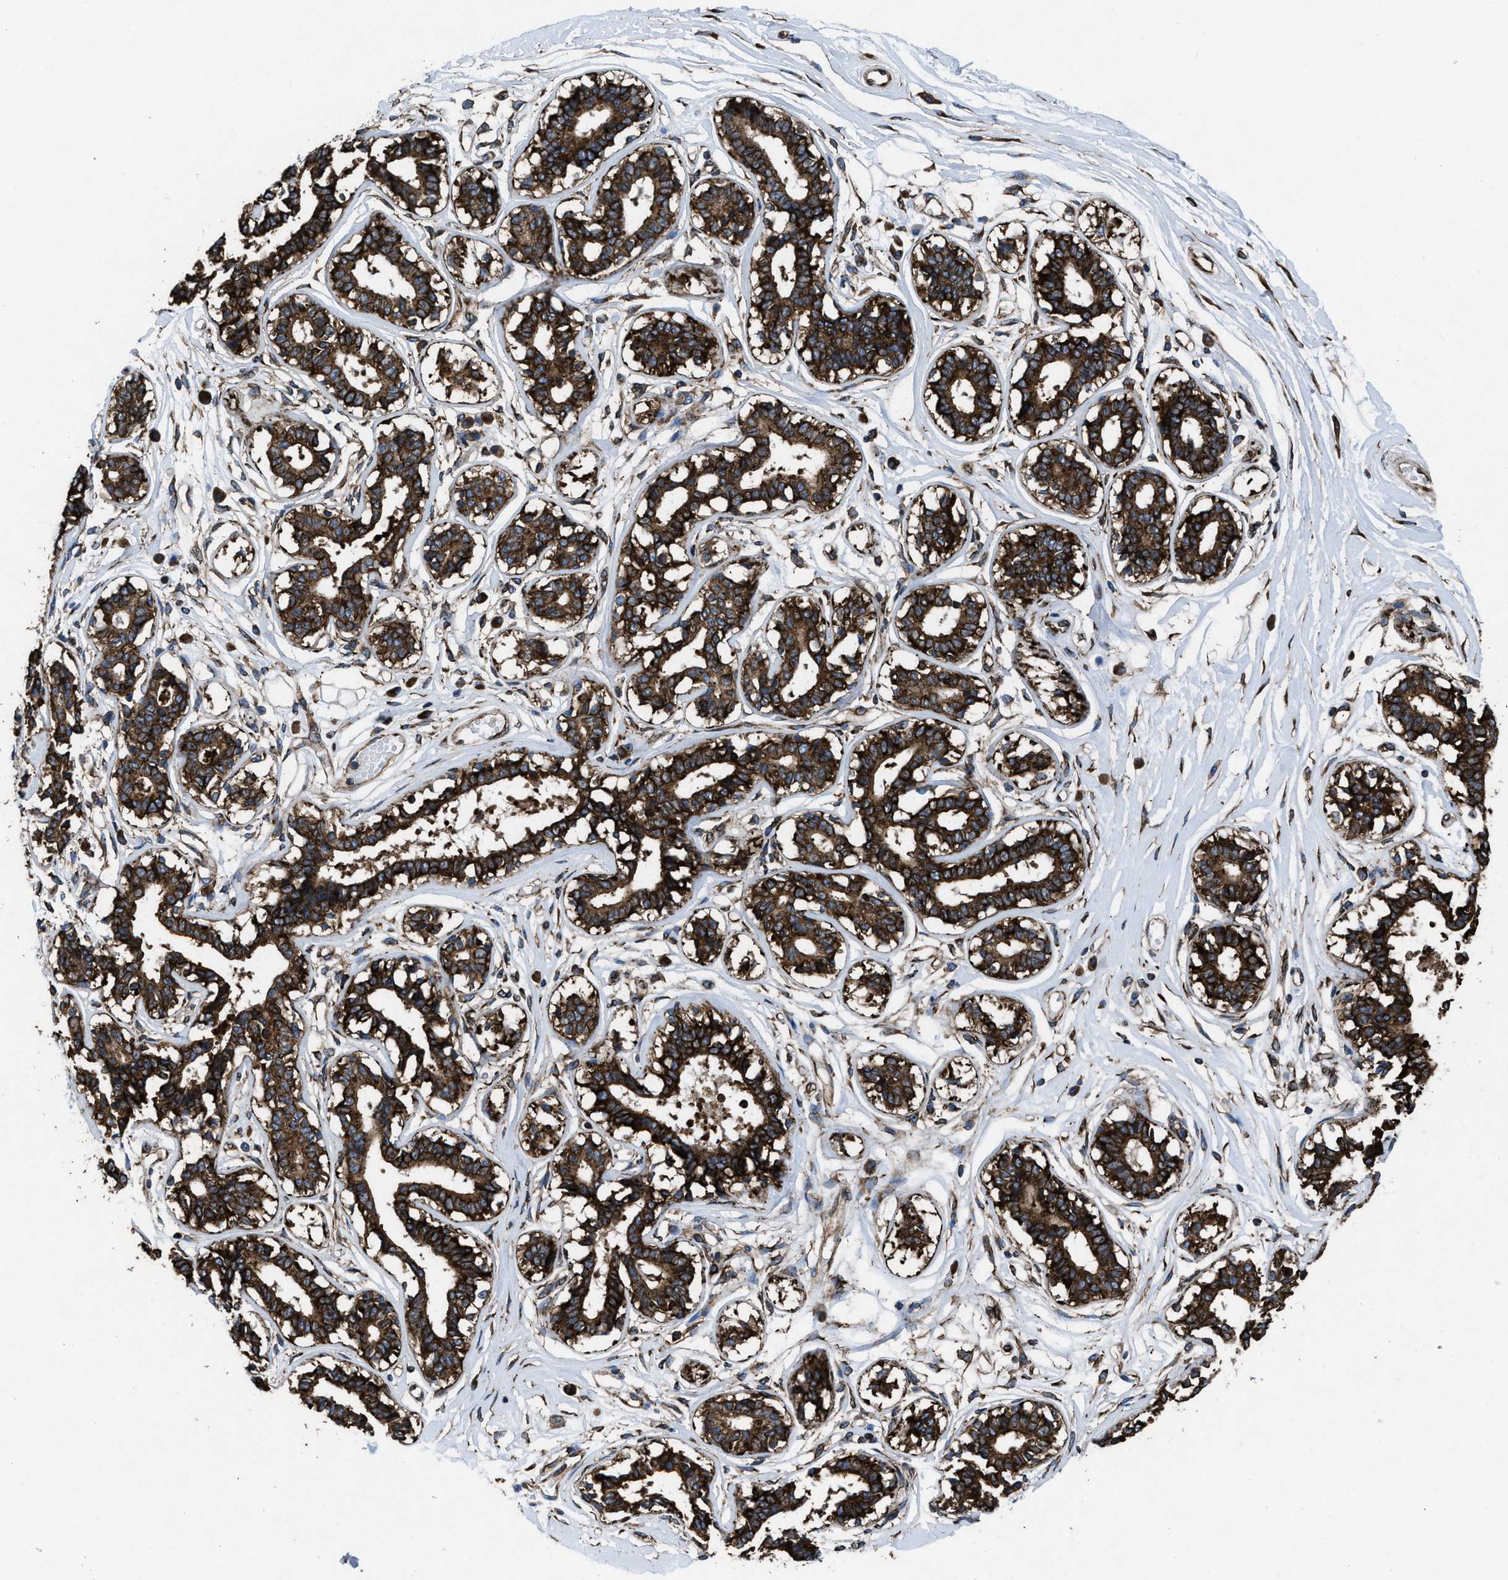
{"staining": {"intensity": "strong", "quantity": ">75%", "location": "cytoplasmic/membranous"}, "tissue": "breast", "cell_type": "Glandular cells", "image_type": "normal", "snomed": [{"axis": "morphology", "description": "Normal tissue, NOS"}, {"axis": "topography", "description": "Breast"}], "caption": "This is a micrograph of immunohistochemistry staining of normal breast, which shows strong staining in the cytoplasmic/membranous of glandular cells.", "gene": "CAPRIN1", "patient": {"sex": "female", "age": 45}}